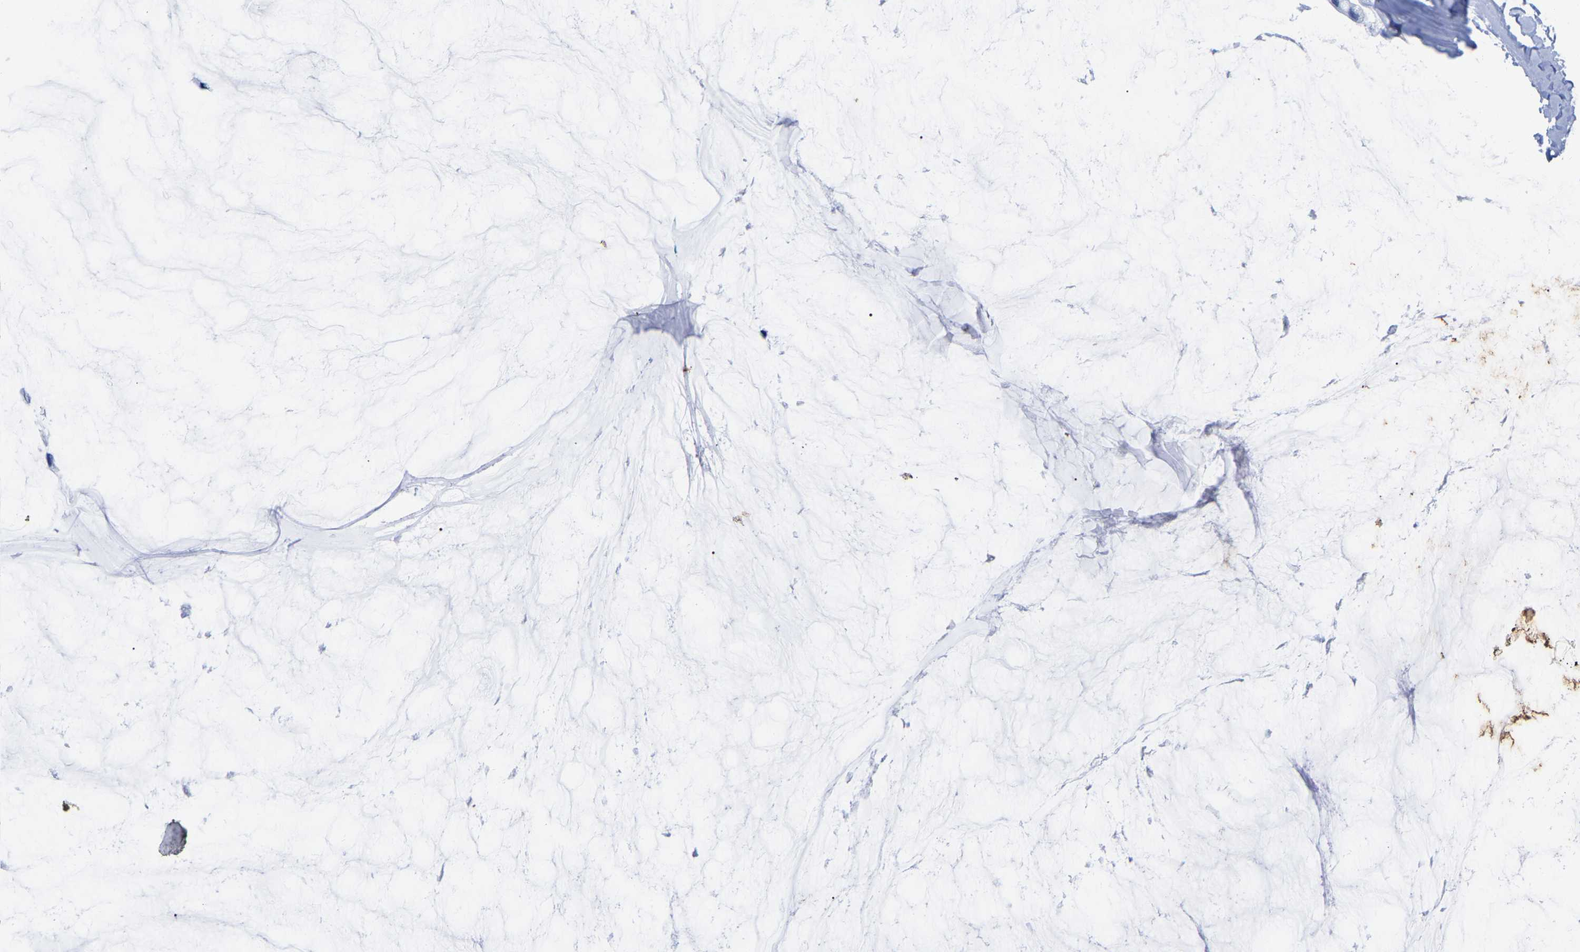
{"staining": {"intensity": "negative", "quantity": "none", "location": "none"}, "tissue": "ovarian cancer", "cell_type": "Tumor cells", "image_type": "cancer", "snomed": [{"axis": "morphology", "description": "Cystadenocarcinoma, mucinous, NOS"}, {"axis": "topography", "description": "Ovary"}], "caption": "A high-resolution image shows immunohistochemistry staining of ovarian cancer (mucinous cystadenocarcinoma), which demonstrates no significant expression in tumor cells.", "gene": "HAPLN1", "patient": {"sex": "female", "age": 39}}